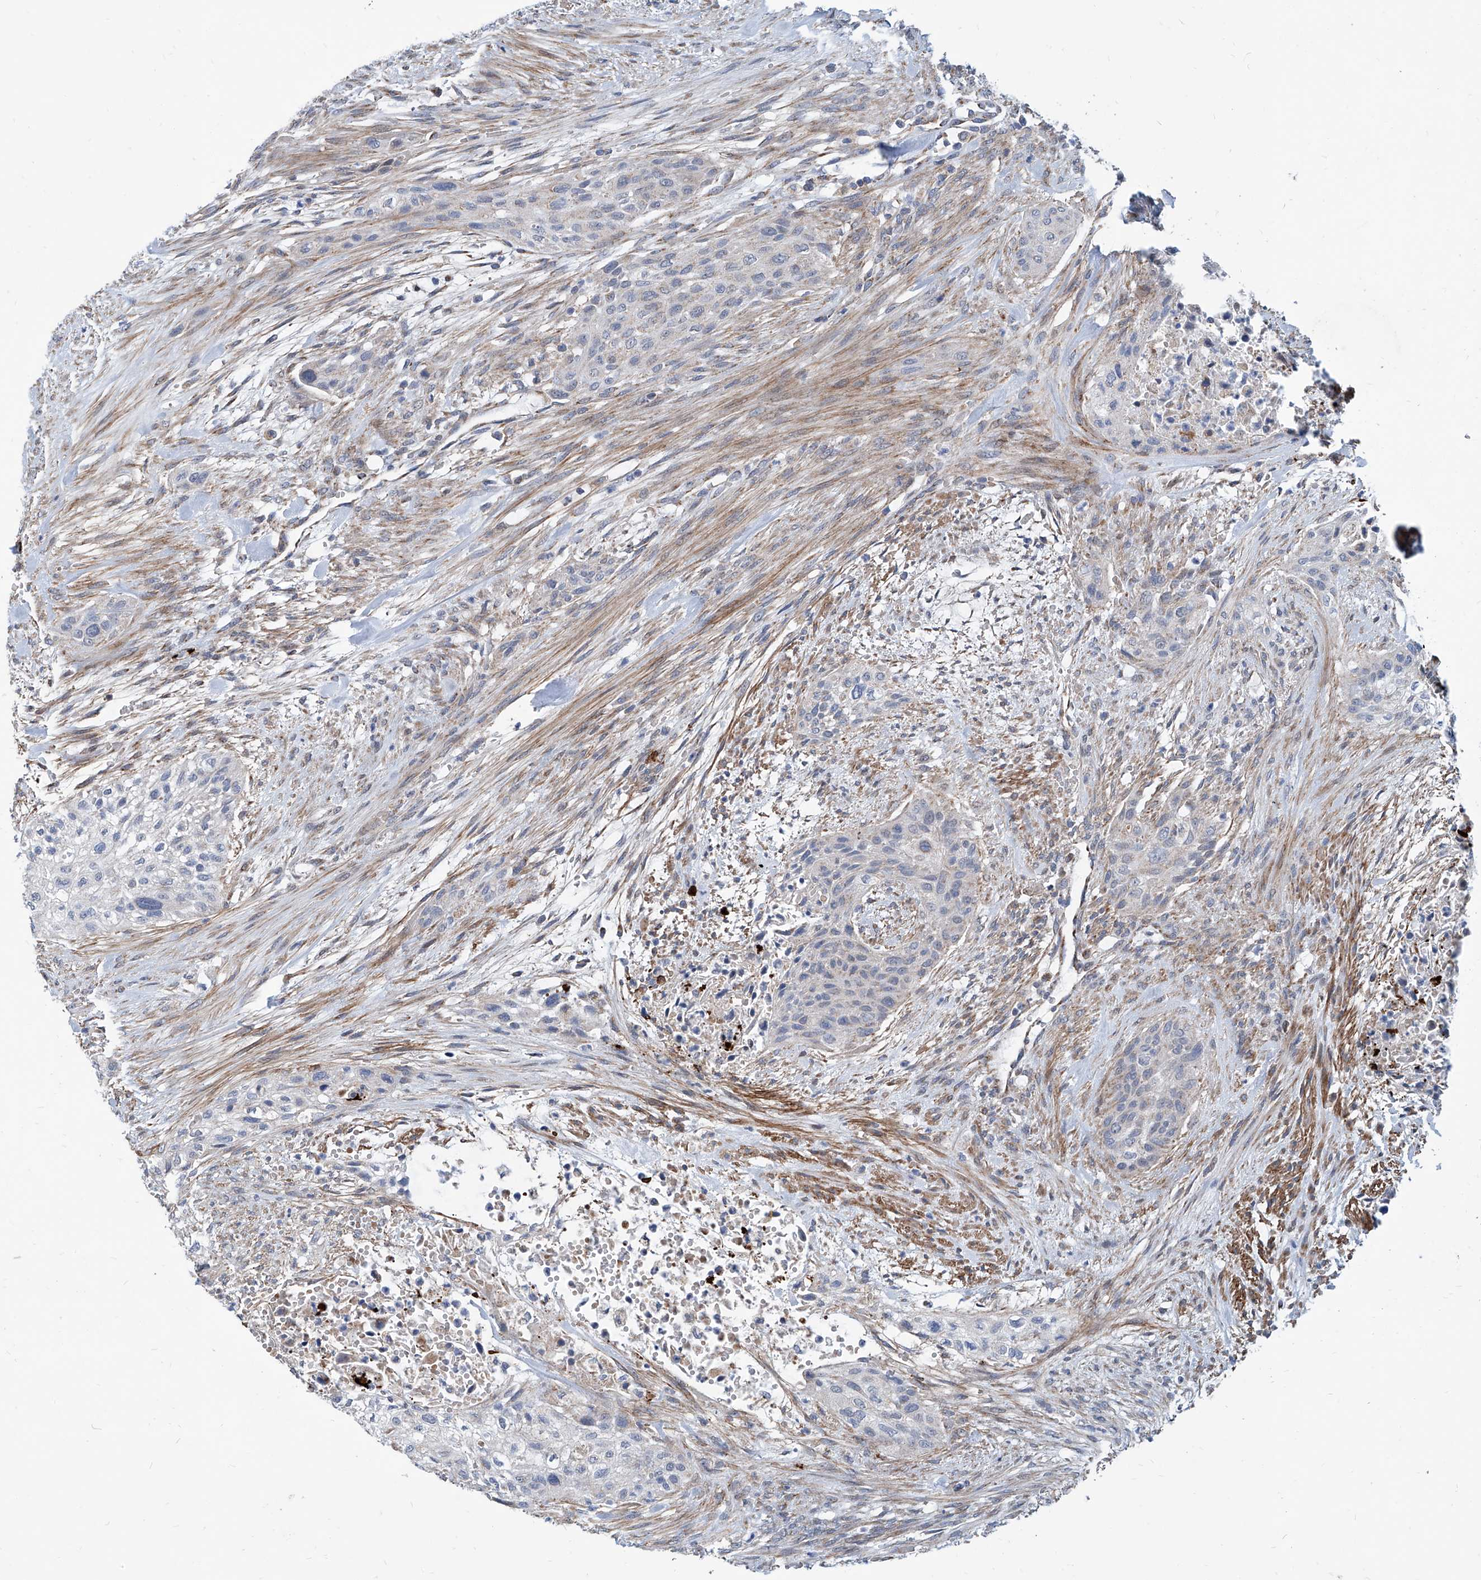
{"staining": {"intensity": "negative", "quantity": "none", "location": "none"}, "tissue": "urothelial cancer", "cell_type": "Tumor cells", "image_type": "cancer", "snomed": [{"axis": "morphology", "description": "Urothelial carcinoma, High grade"}, {"axis": "topography", "description": "Urinary bladder"}], "caption": "Protein analysis of urothelial cancer displays no significant positivity in tumor cells.", "gene": "USP48", "patient": {"sex": "male", "age": 35}}